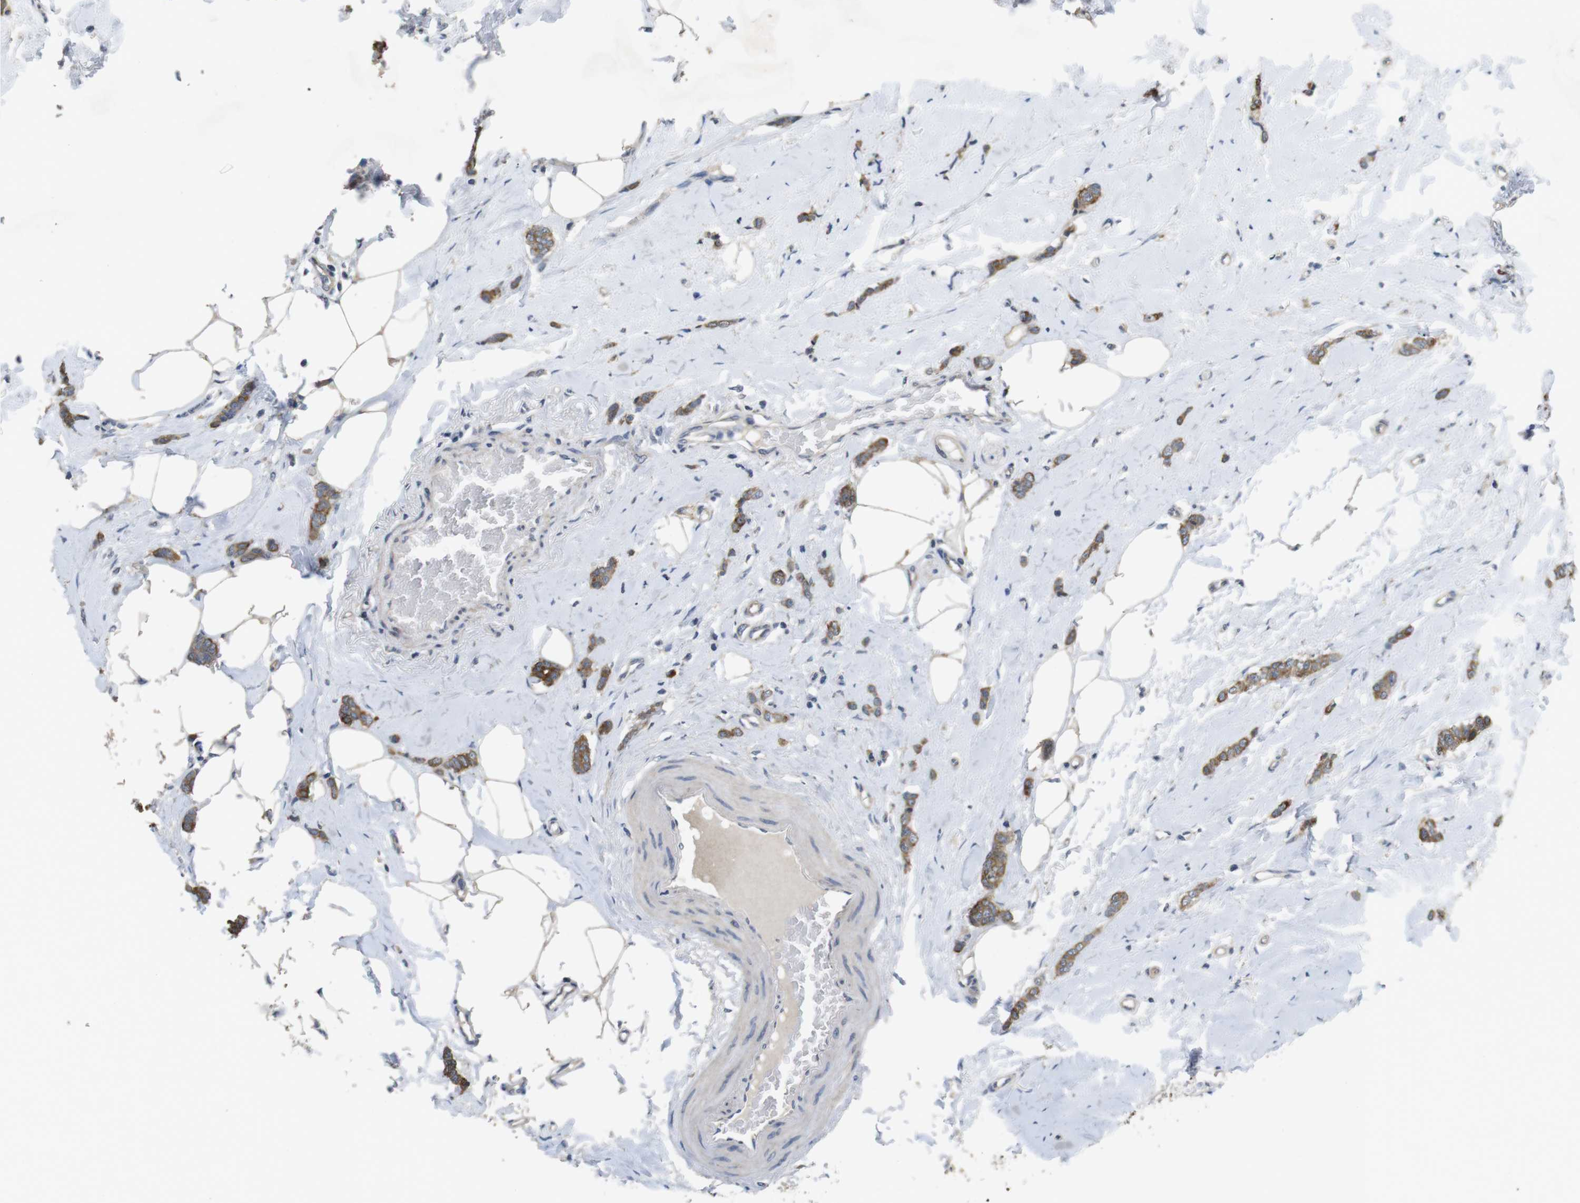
{"staining": {"intensity": "moderate", "quantity": ">75%", "location": "cytoplasmic/membranous"}, "tissue": "breast cancer", "cell_type": "Tumor cells", "image_type": "cancer", "snomed": [{"axis": "morphology", "description": "Lobular carcinoma"}, {"axis": "topography", "description": "Skin"}, {"axis": "topography", "description": "Breast"}], "caption": "This is an image of immunohistochemistry (IHC) staining of breast cancer, which shows moderate positivity in the cytoplasmic/membranous of tumor cells.", "gene": "ADGRL3", "patient": {"sex": "female", "age": 46}}